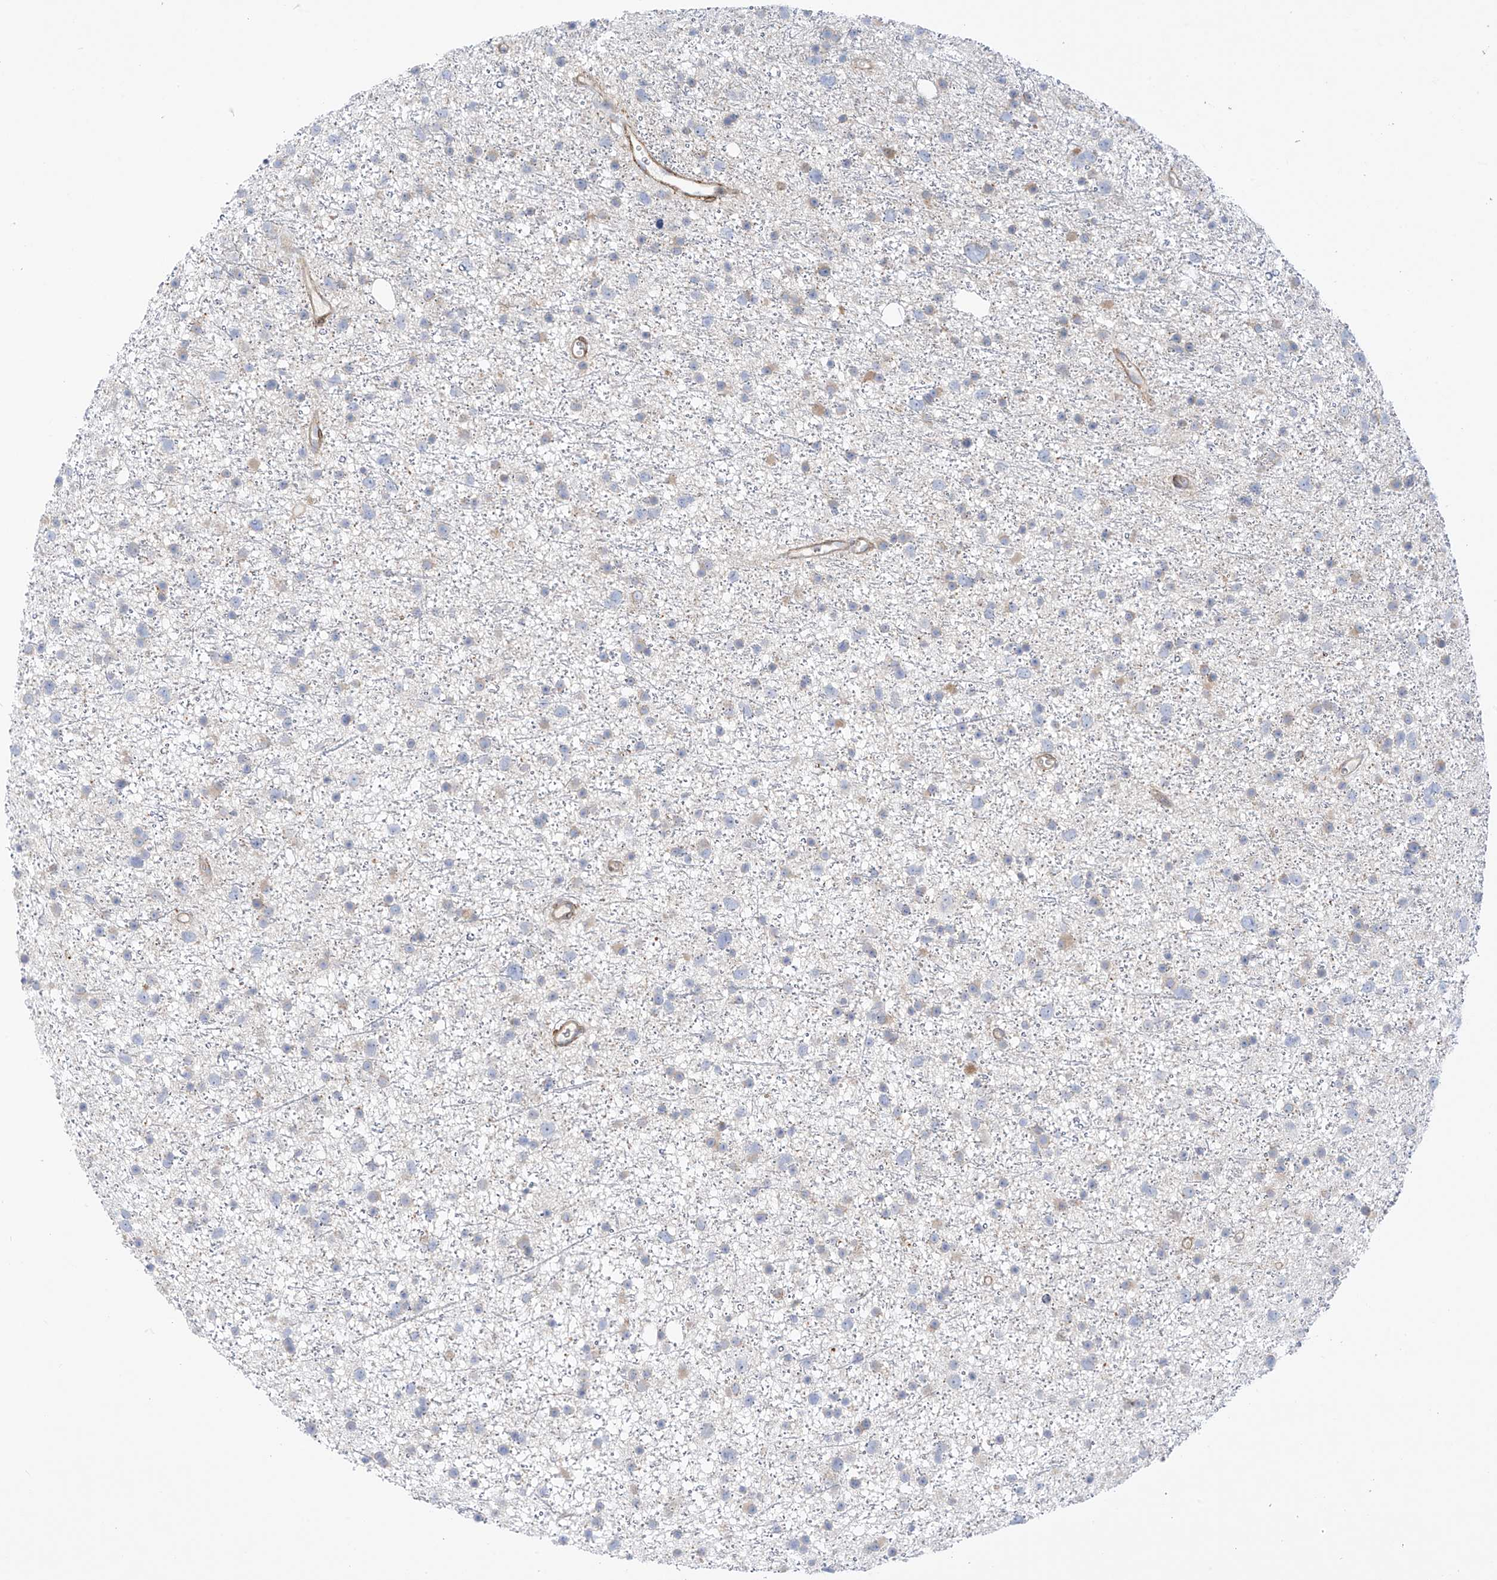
{"staining": {"intensity": "negative", "quantity": "none", "location": "none"}, "tissue": "glioma", "cell_type": "Tumor cells", "image_type": "cancer", "snomed": [{"axis": "morphology", "description": "Glioma, malignant, Low grade"}, {"axis": "topography", "description": "Cerebral cortex"}], "caption": "Glioma stained for a protein using immunohistochemistry (IHC) shows no staining tumor cells.", "gene": "PCYOX1", "patient": {"sex": "female", "age": 39}}